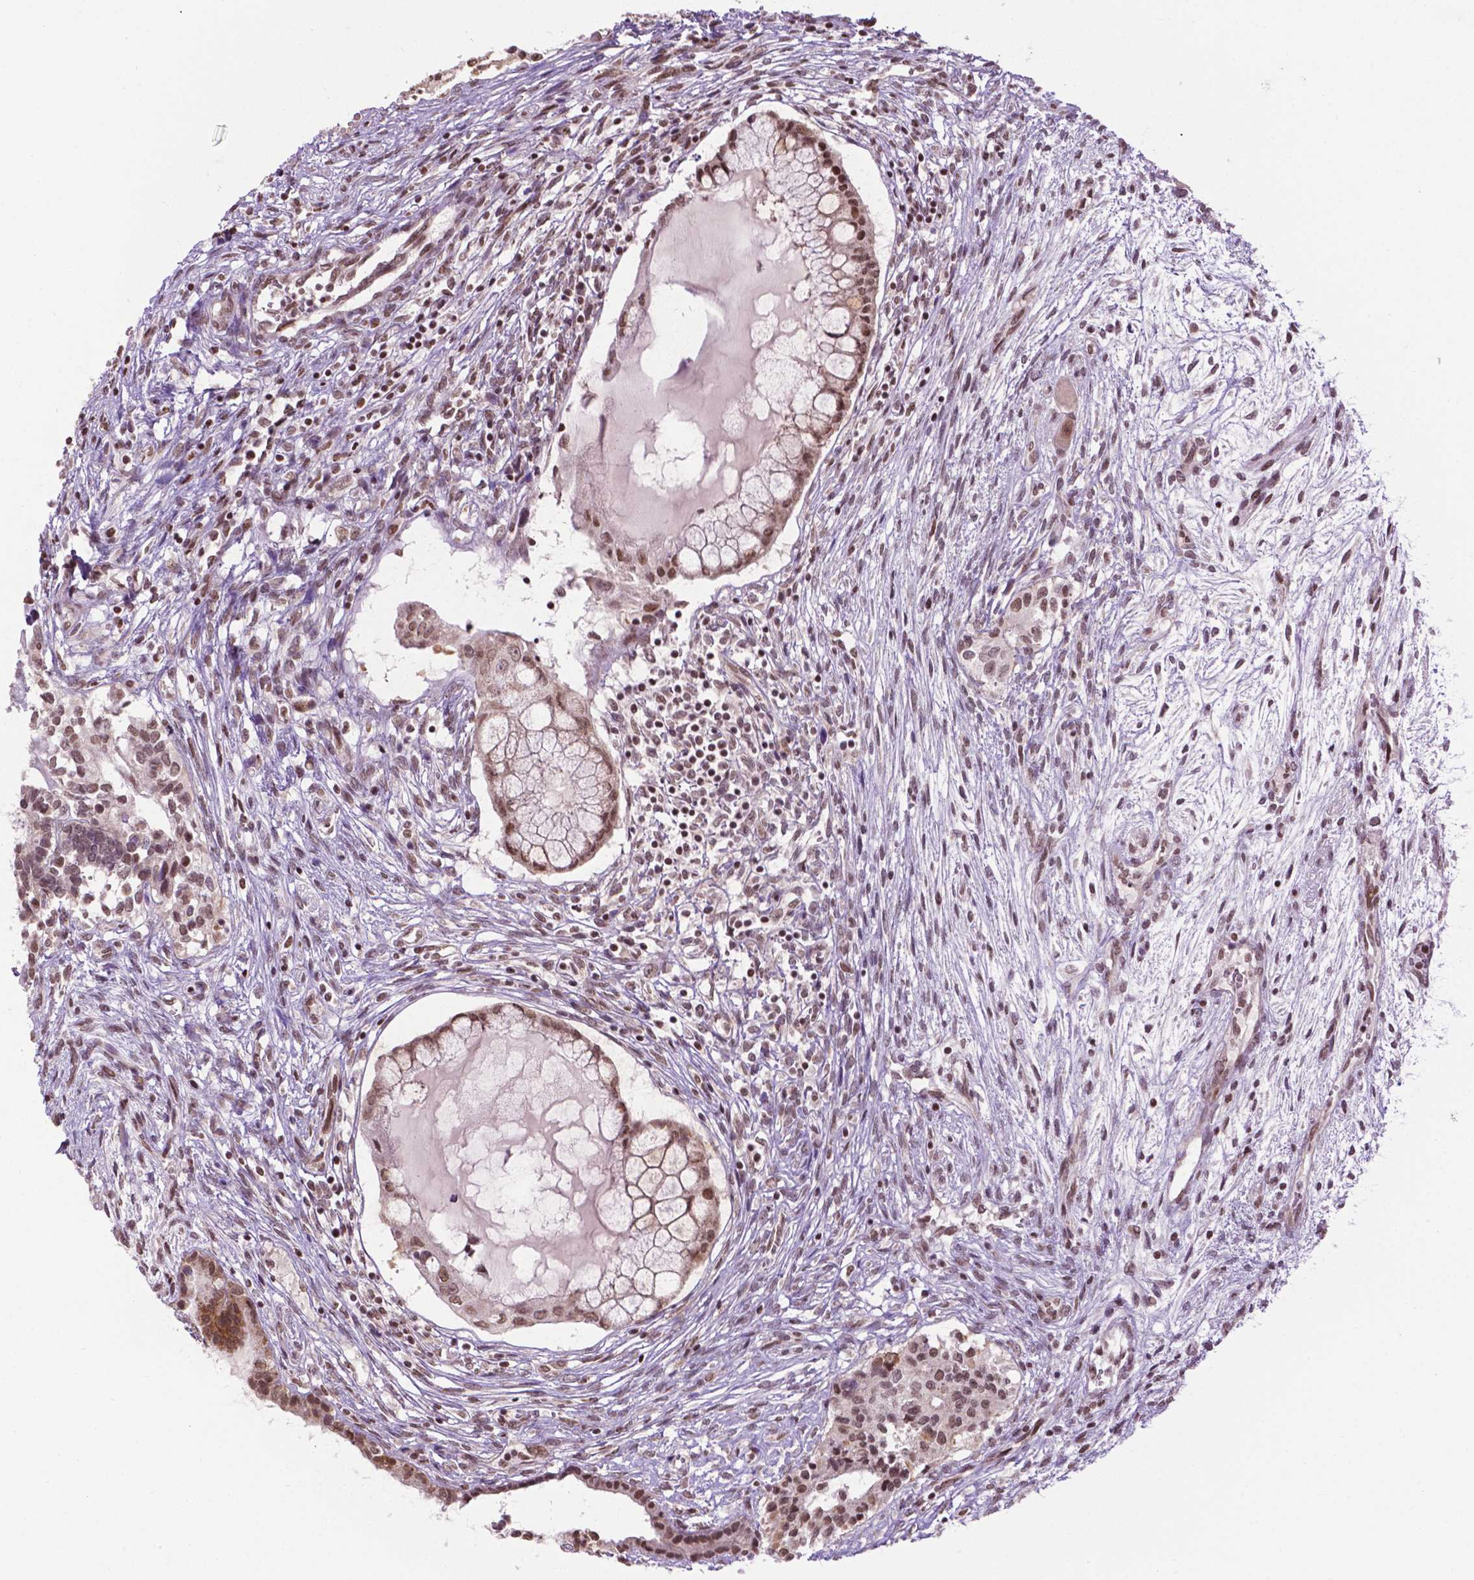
{"staining": {"intensity": "moderate", "quantity": ">75%", "location": "nuclear"}, "tissue": "testis cancer", "cell_type": "Tumor cells", "image_type": "cancer", "snomed": [{"axis": "morphology", "description": "Carcinoma, Embryonal, NOS"}, {"axis": "topography", "description": "Testis"}], "caption": "Human embryonal carcinoma (testis) stained with a protein marker reveals moderate staining in tumor cells.", "gene": "COL23A1", "patient": {"sex": "male", "age": 37}}